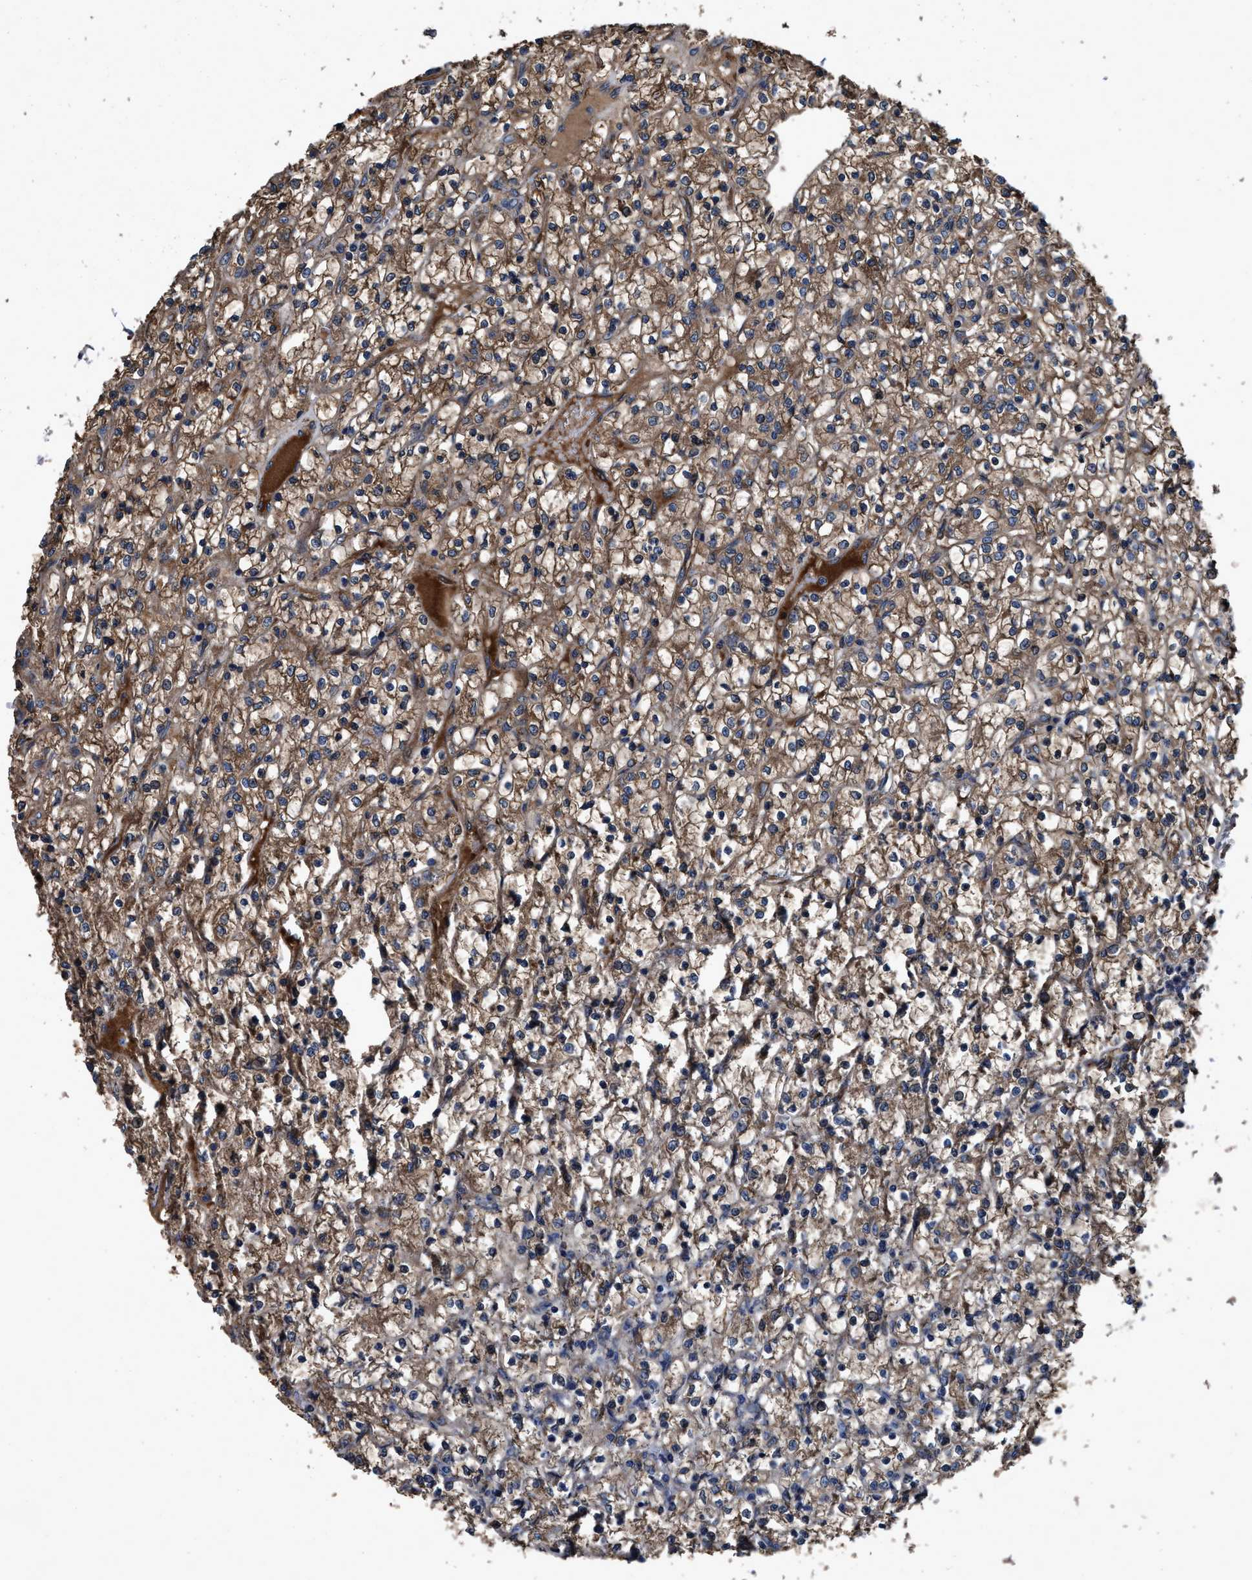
{"staining": {"intensity": "moderate", "quantity": ">75%", "location": "cytoplasmic/membranous"}, "tissue": "renal cancer", "cell_type": "Tumor cells", "image_type": "cancer", "snomed": [{"axis": "morphology", "description": "Adenocarcinoma, NOS"}, {"axis": "topography", "description": "Kidney"}], "caption": "High-power microscopy captured an immunohistochemistry image of renal cancer, revealing moderate cytoplasmic/membranous positivity in about >75% of tumor cells.", "gene": "IDNK", "patient": {"sex": "female", "age": 69}}